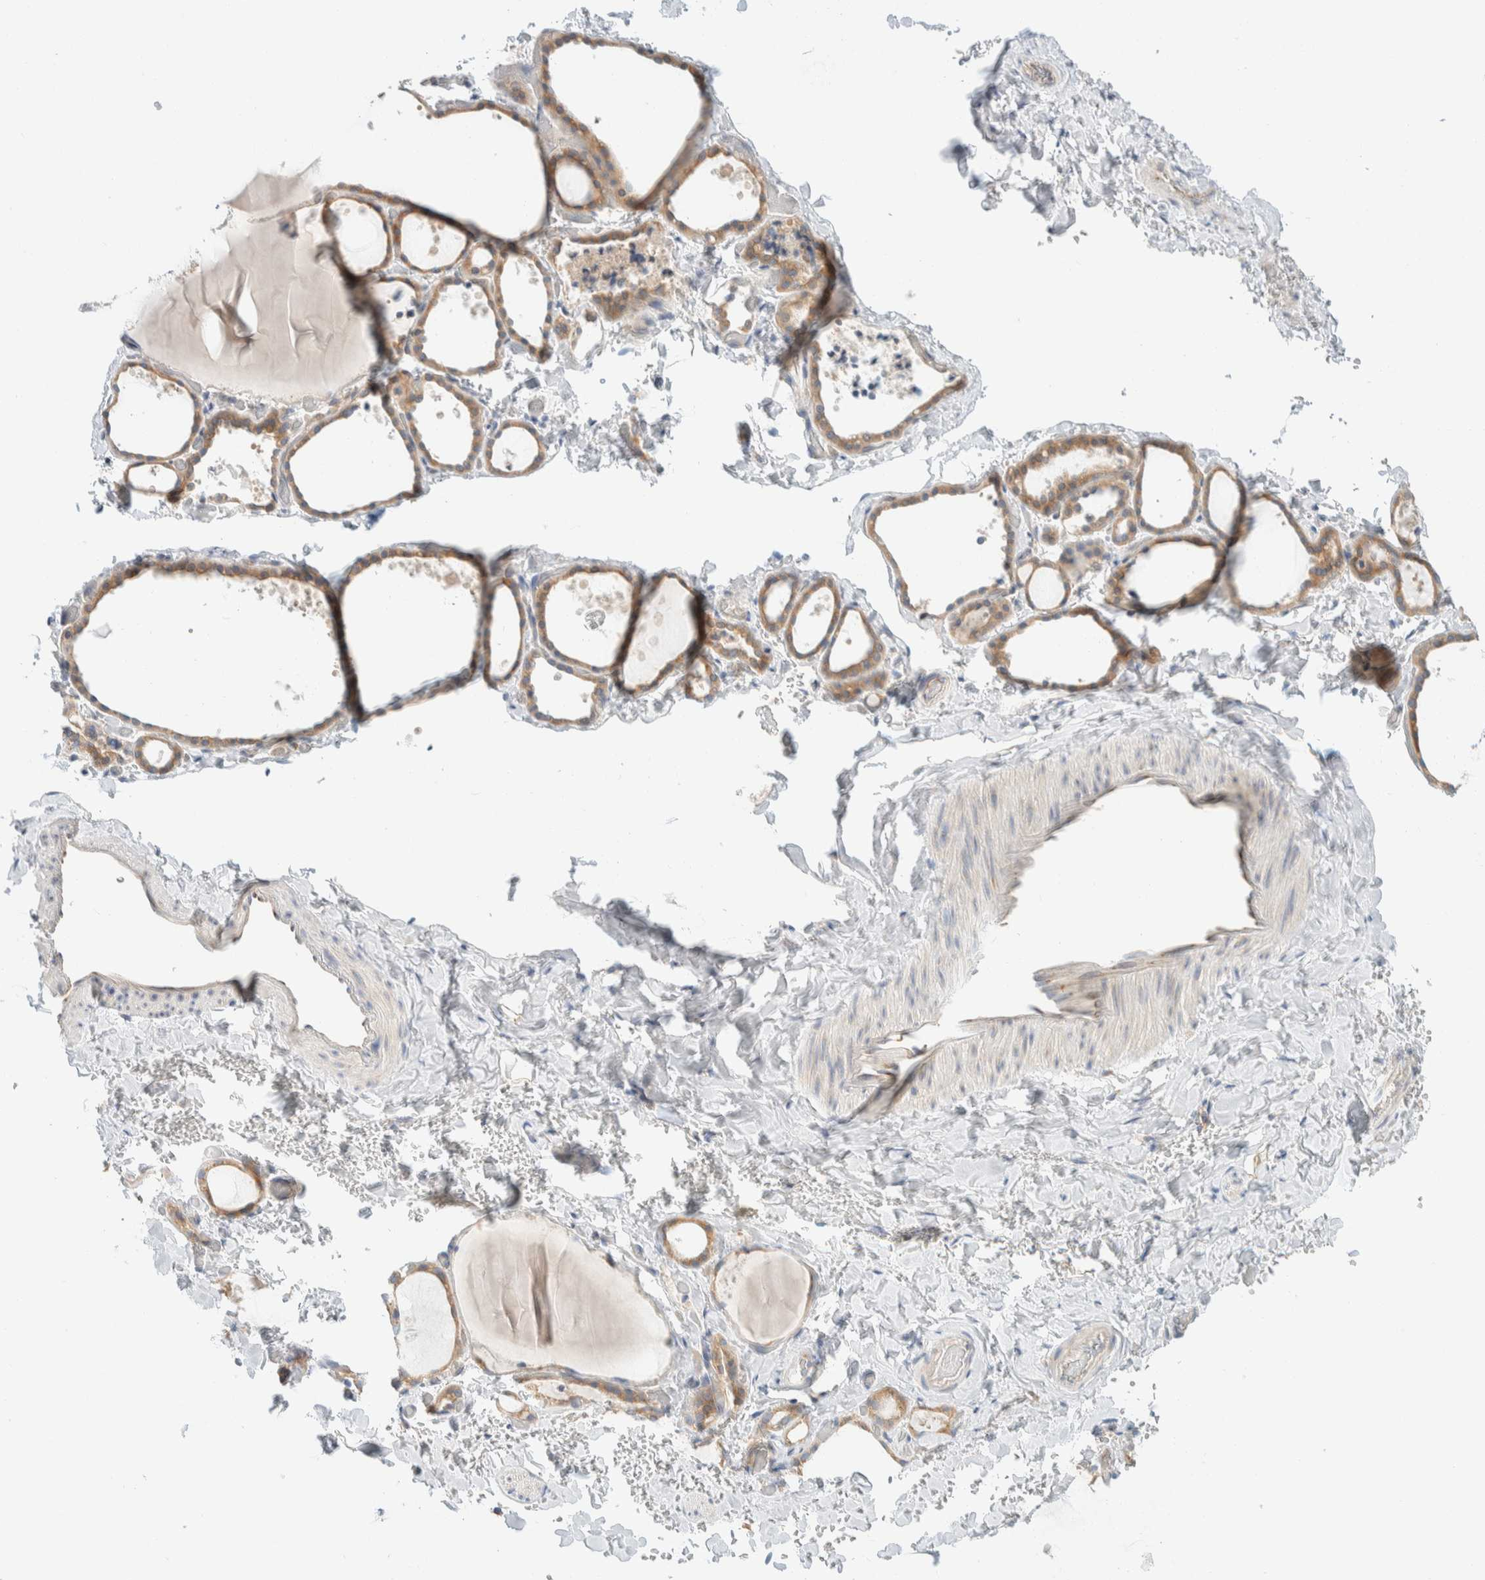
{"staining": {"intensity": "moderate", "quantity": ">75%", "location": "cytoplasmic/membranous"}, "tissue": "thyroid gland", "cell_type": "Glandular cells", "image_type": "normal", "snomed": [{"axis": "morphology", "description": "Normal tissue, NOS"}, {"axis": "topography", "description": "Thyroid gland"}], "caption": "High-power microscopy captured an immunohistochemistry (IHC) image of unremarkable thyroid gland, revealing moderate cytoplasmic/membranous positivity in approximately >75% of glandular cells.", "gene": "TMEM184B", "patient": {"sex": "female", "age": 44}}